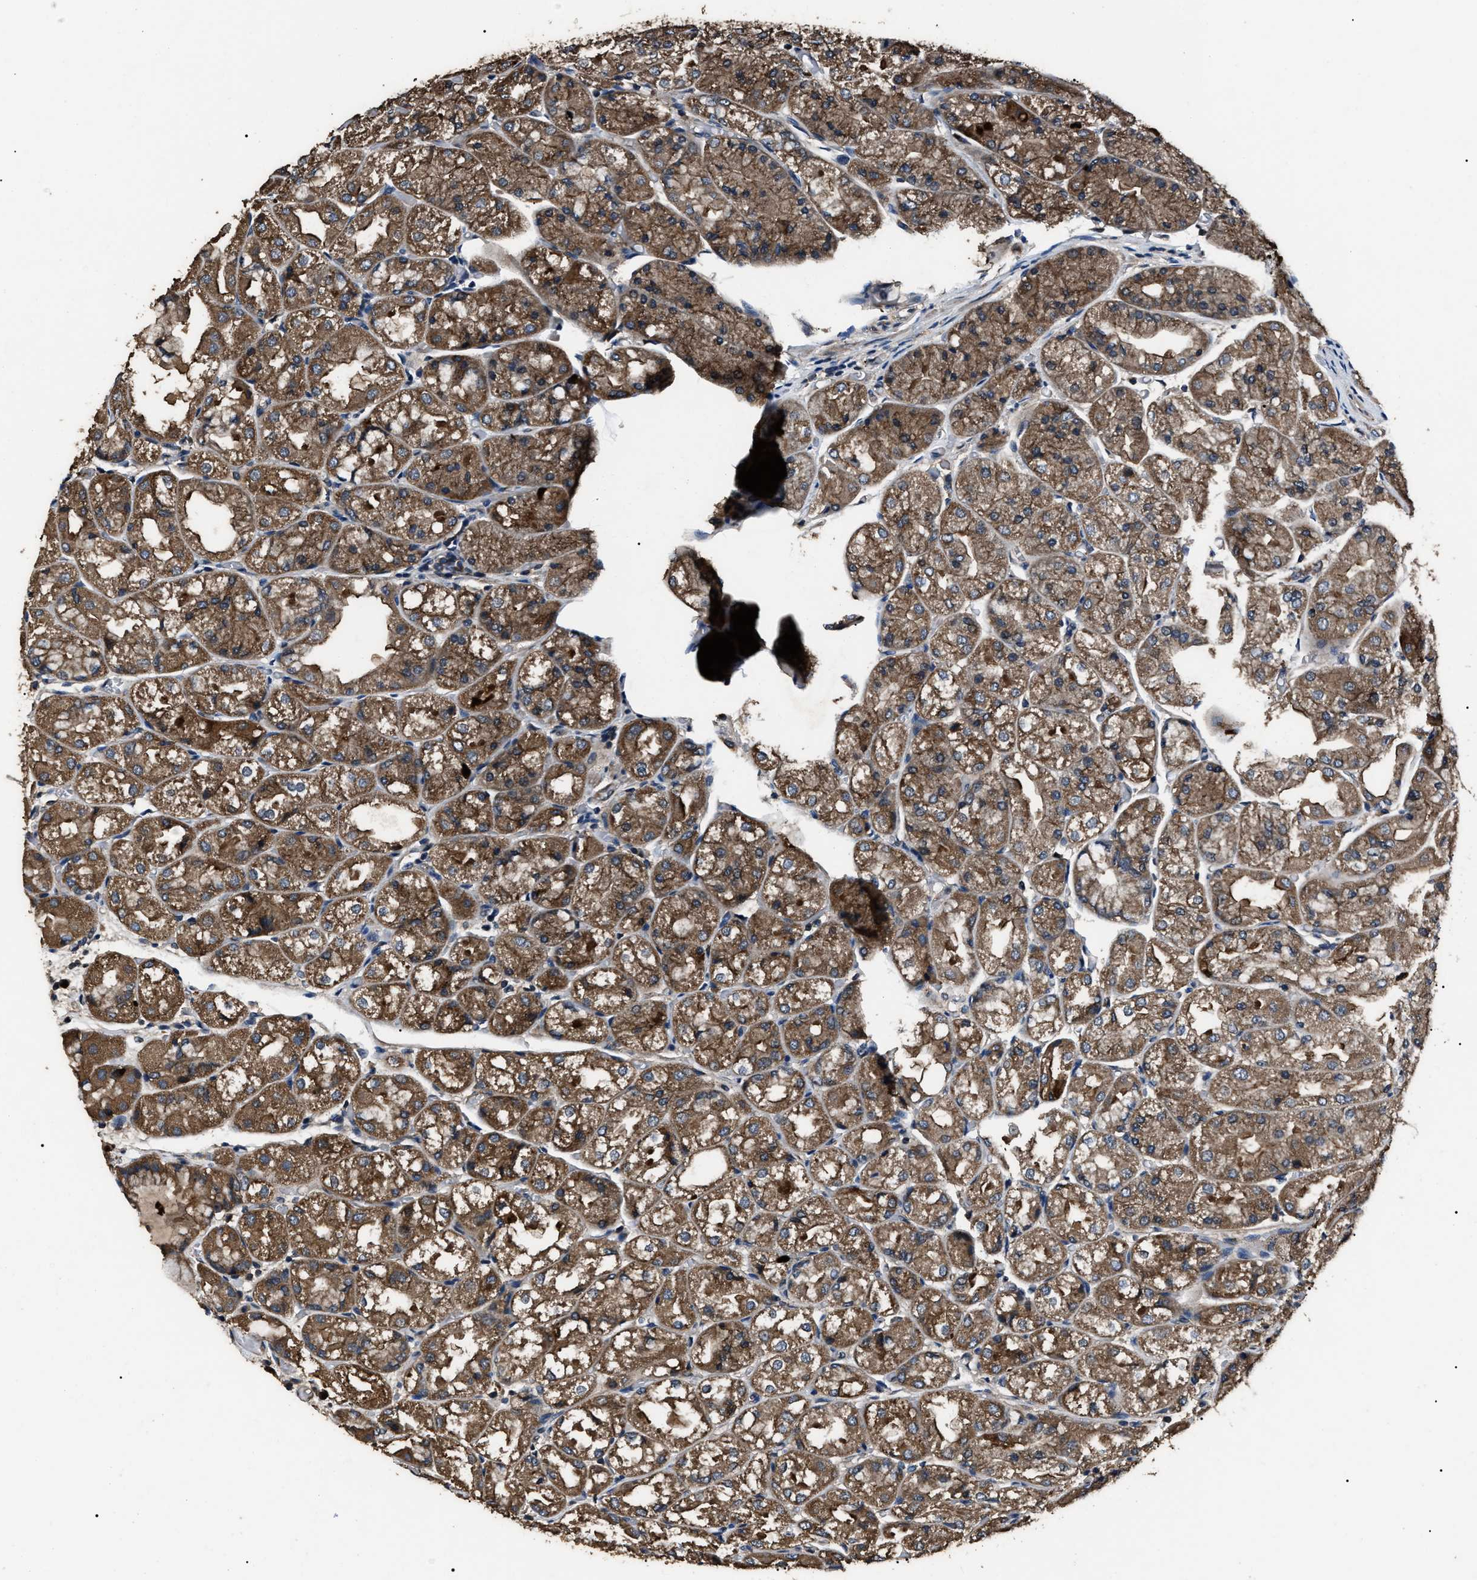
{"staining": {"intensity": "moderate", "quantity": ">75%", "location": "cytoplasmic/membranous"}, "tissue": "stomach", "cell_type": "Glandular cells", "image_type": "normal", "snomed": [{"axis": "morphology", "description": "Normal tissue, NOS"}, {"axis": "topography", "description": "Stomach, upper"}], "caption": "Immunohistochemistry (IHC) (DAB) staining of unremarkable human stomach shows moderate cytoplasmic/membranous protein positivity in approximately >75% of glandular cells.", "gene": "RNF216", "patient": {"sex": "male", "age": 72}}